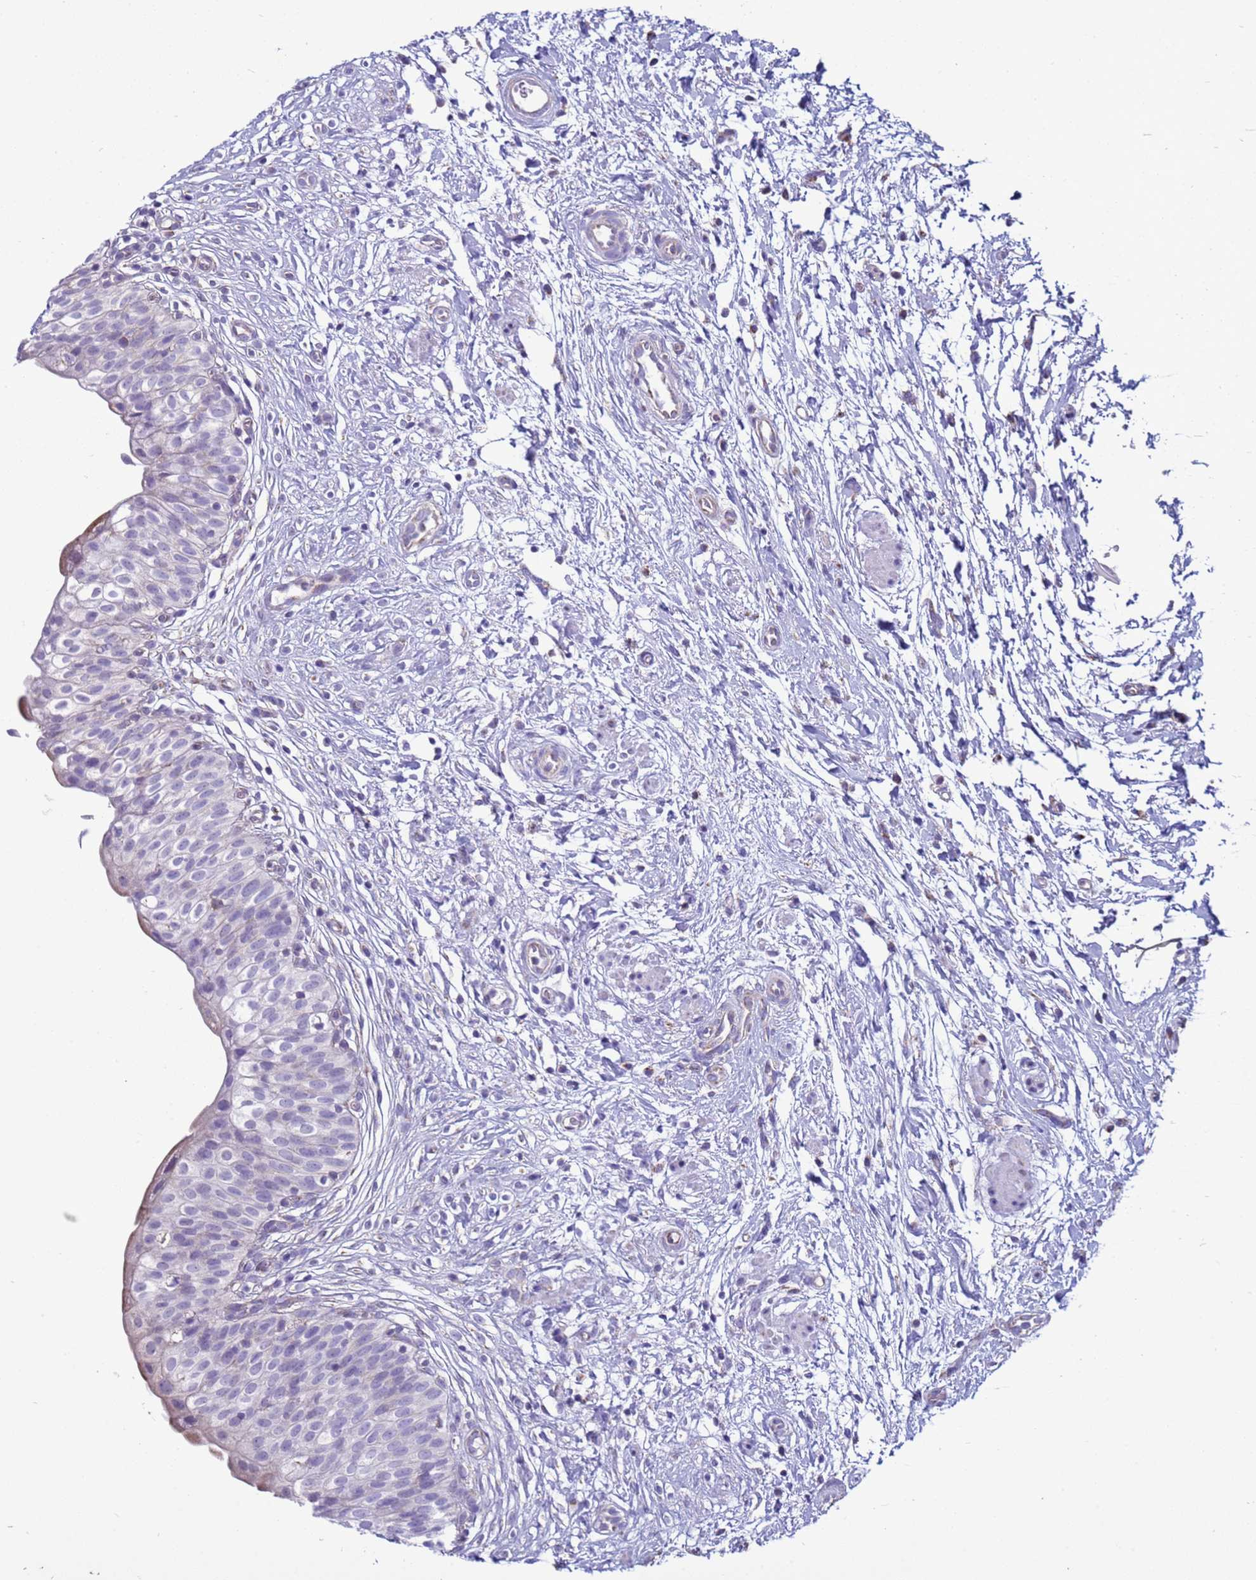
{"staining": {"intensity": "weak", "quantity": "<25%", "location": "cytoplasmic/membranous"}, "tissue": "urinary bladder", "cell_type": "Urothelial cells", "image_type": "normal", "snomed": [{"axis": "morphology", "description": "Normal tissue, NOS"}, {"axis": "topography", "description": "Urinary bladder"}], "caption": "Immunohistochemical staining of benign urinary bladder demonstrates no significant expression in urothelial cells. The staining is performed using DAB (3,3'-diaminobenzidine) brown chromogen with nuclei counter-stained in using hematoxylin.", "gene": "HPCAL1", "patient": {"sex": "male", "age": 55}}